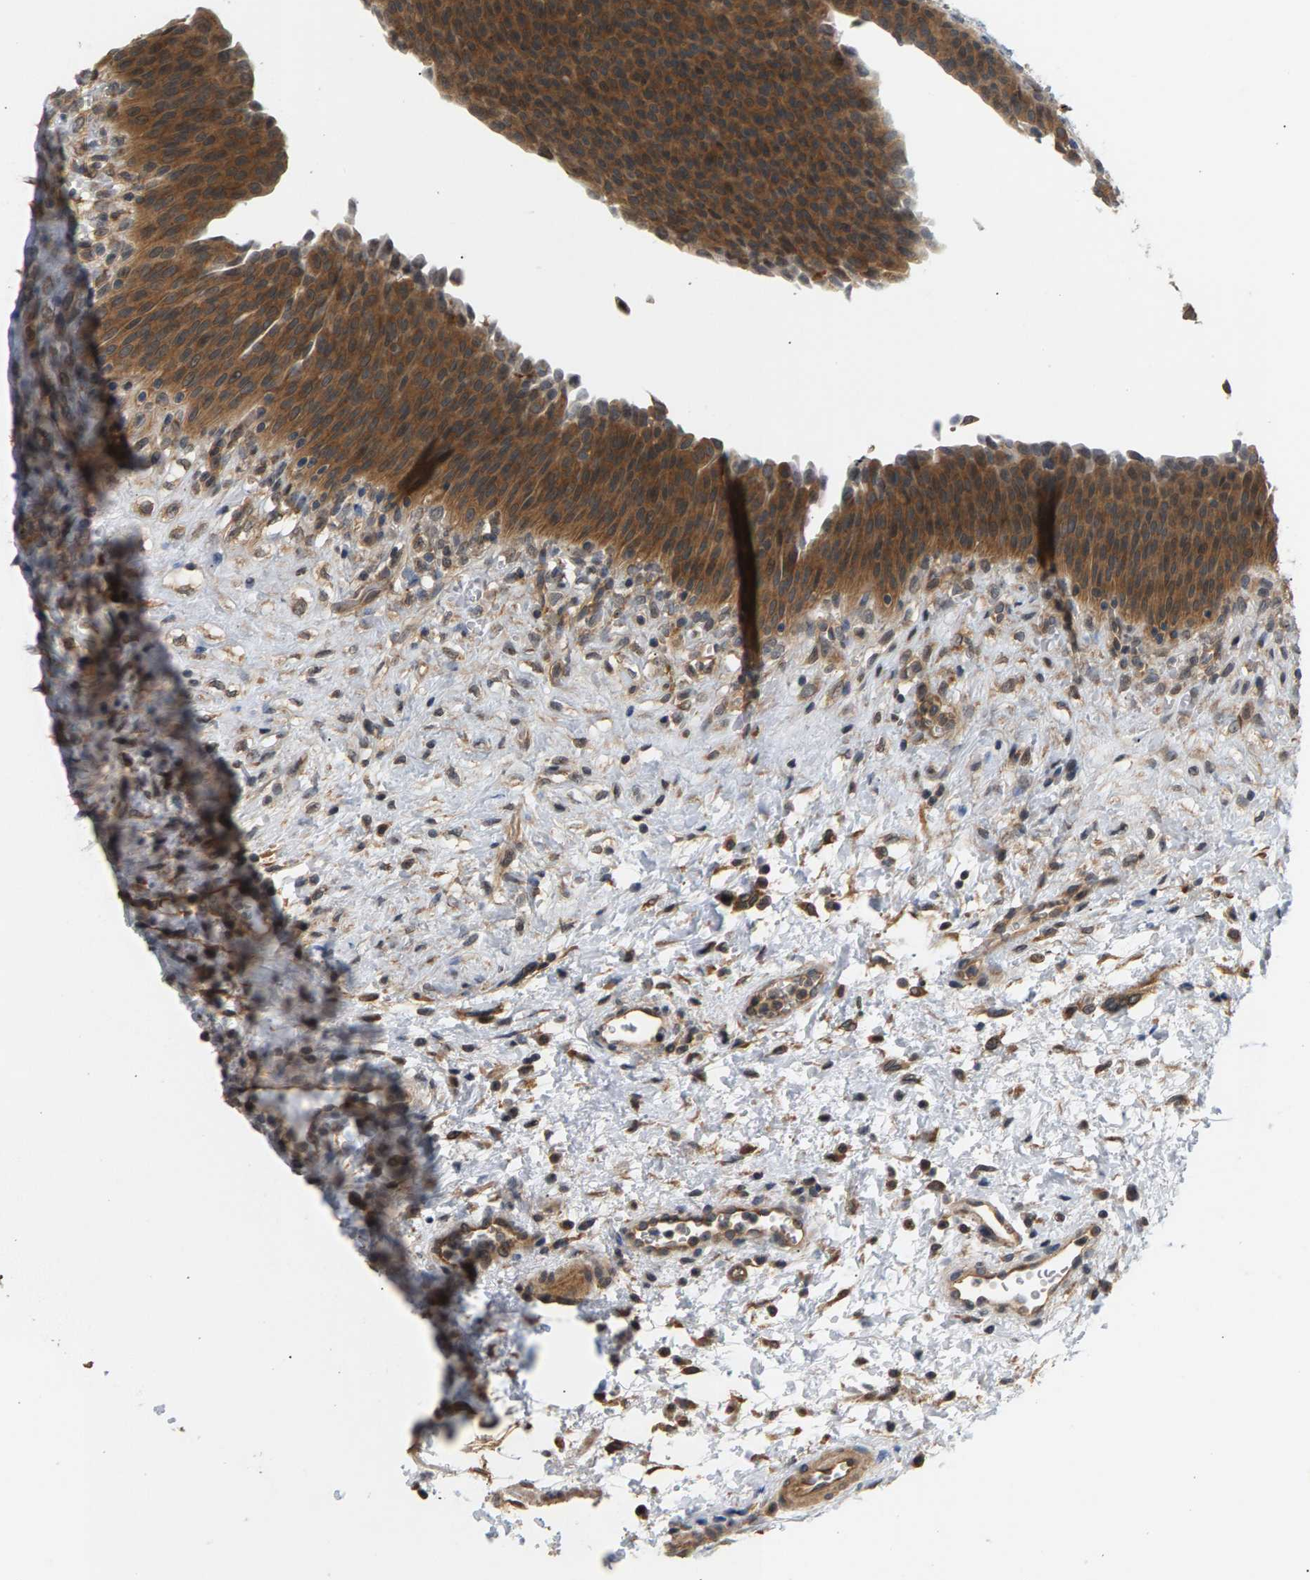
{"staining": {"intensity": "strong", "quantity": ">75%", "location": "cytoplasmic/membranous"}, "tissue": "urinary bladder", "cell_type": "Urothelial cells", "image_type": "normal", "snomed": [{"axis": "morphology", "description": "Normal tissue, NOS"}, {"axis": "morphology", "description": "Dysplasia, NOS"}, {"axis": "topography", "description": "Urinary bladder"}], "caption": "Strong cytoplasmic/membranous staining is identified in about >75% of urothelial cells in benign urinary bladder. The staining is performed using DAB brown chromogen to label protein expression. The nuclei are counter-stained blue using hematoxylin.", "gene": "MAP2K5", "patient": {"sex": "male", "age": 35}}